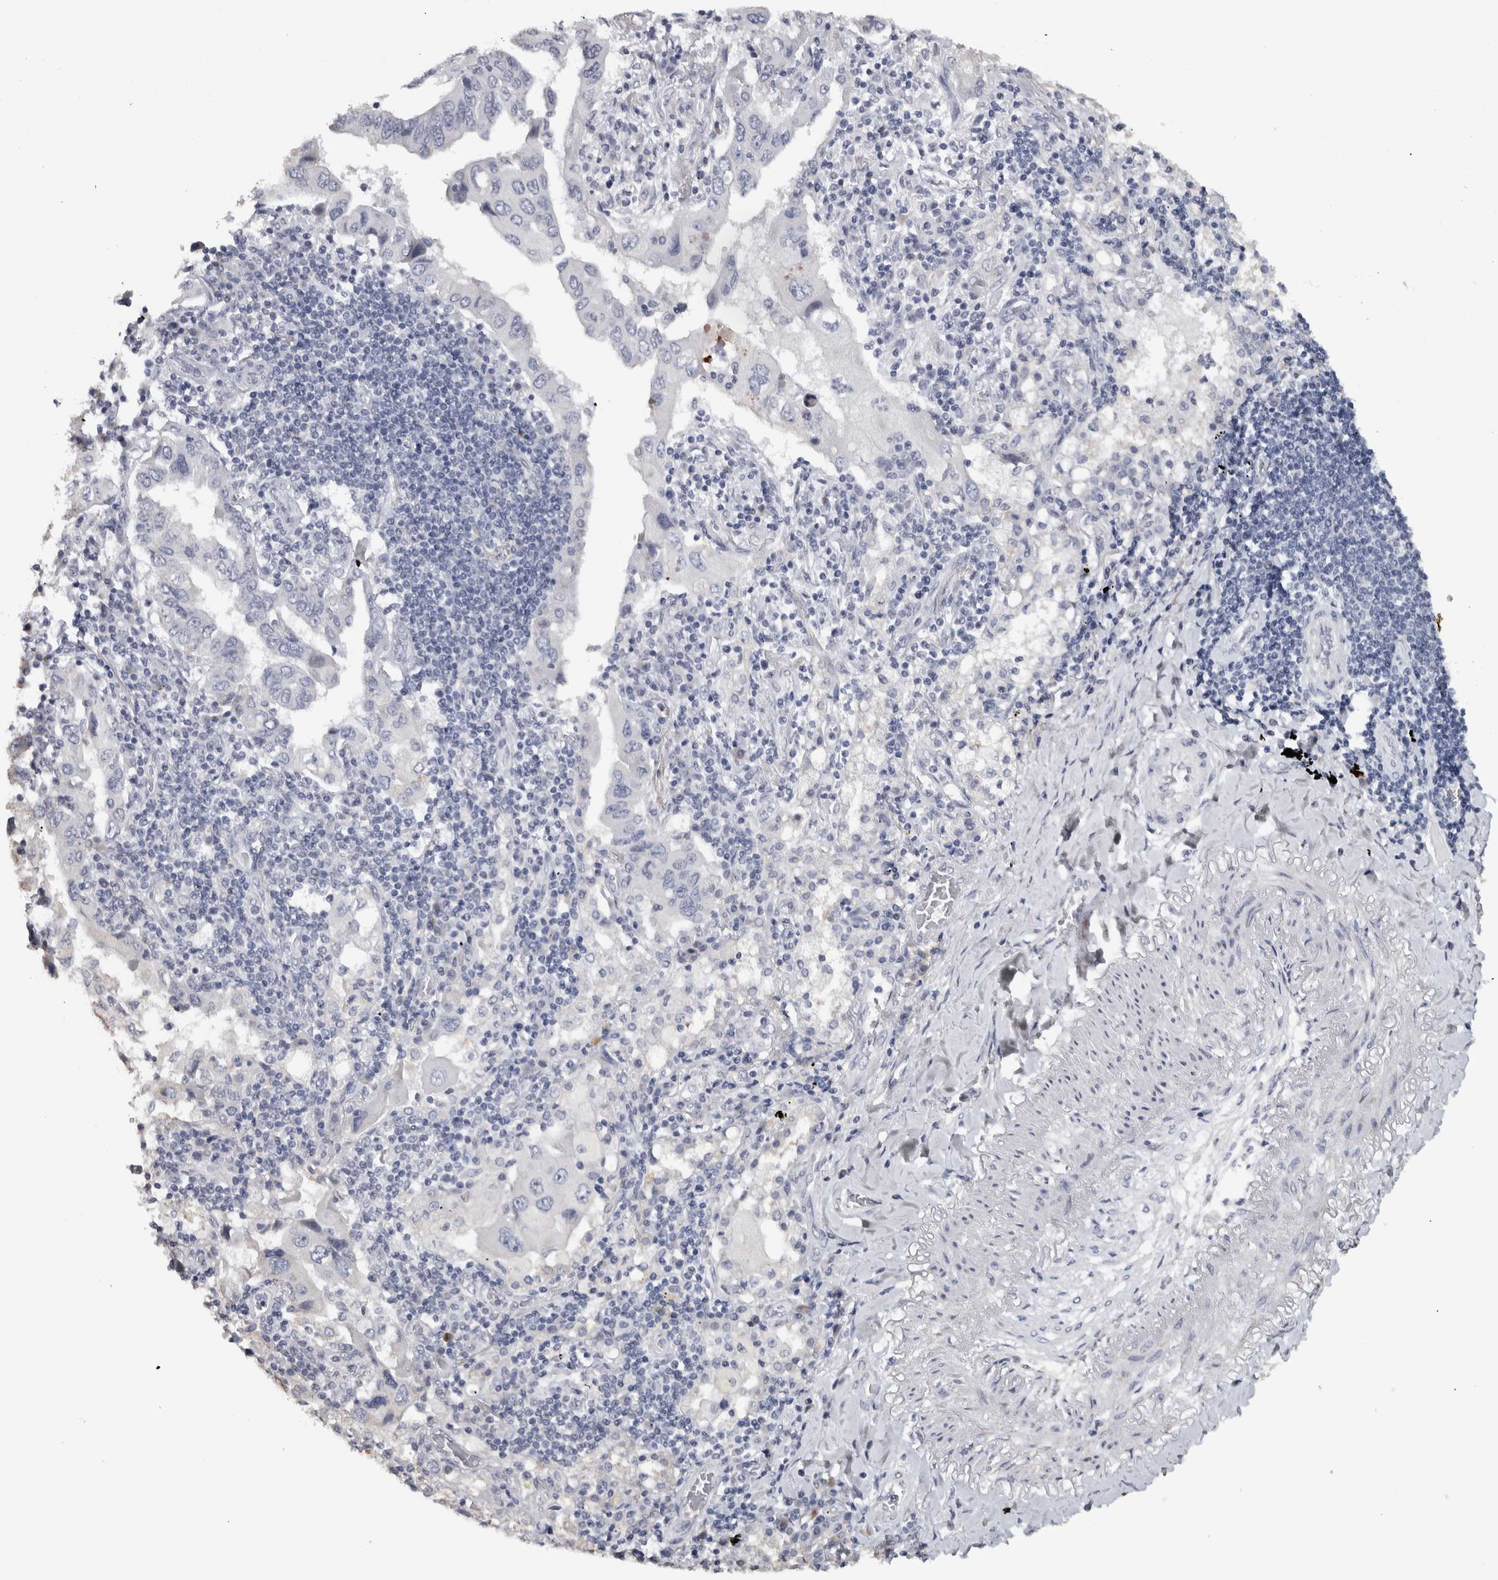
{"staining": {"intensity": "negative", "quantity": "none", "location": "none"}, "tissue": "lung cancer", "cell_type": "Tumor cells", "image_type": "cancer", "snomed": [{"axis": "morphology", "description": "Adenocarcinoma, NOS"}, {"axis": "topography", "description": "Lung"}], "caption": "Protein analysis of adenocarcinoma (lung) demonstrates no significant staining in tumor cells.", "gene": "NECAB1", "patient": {"sex": "female", "age": 65}}